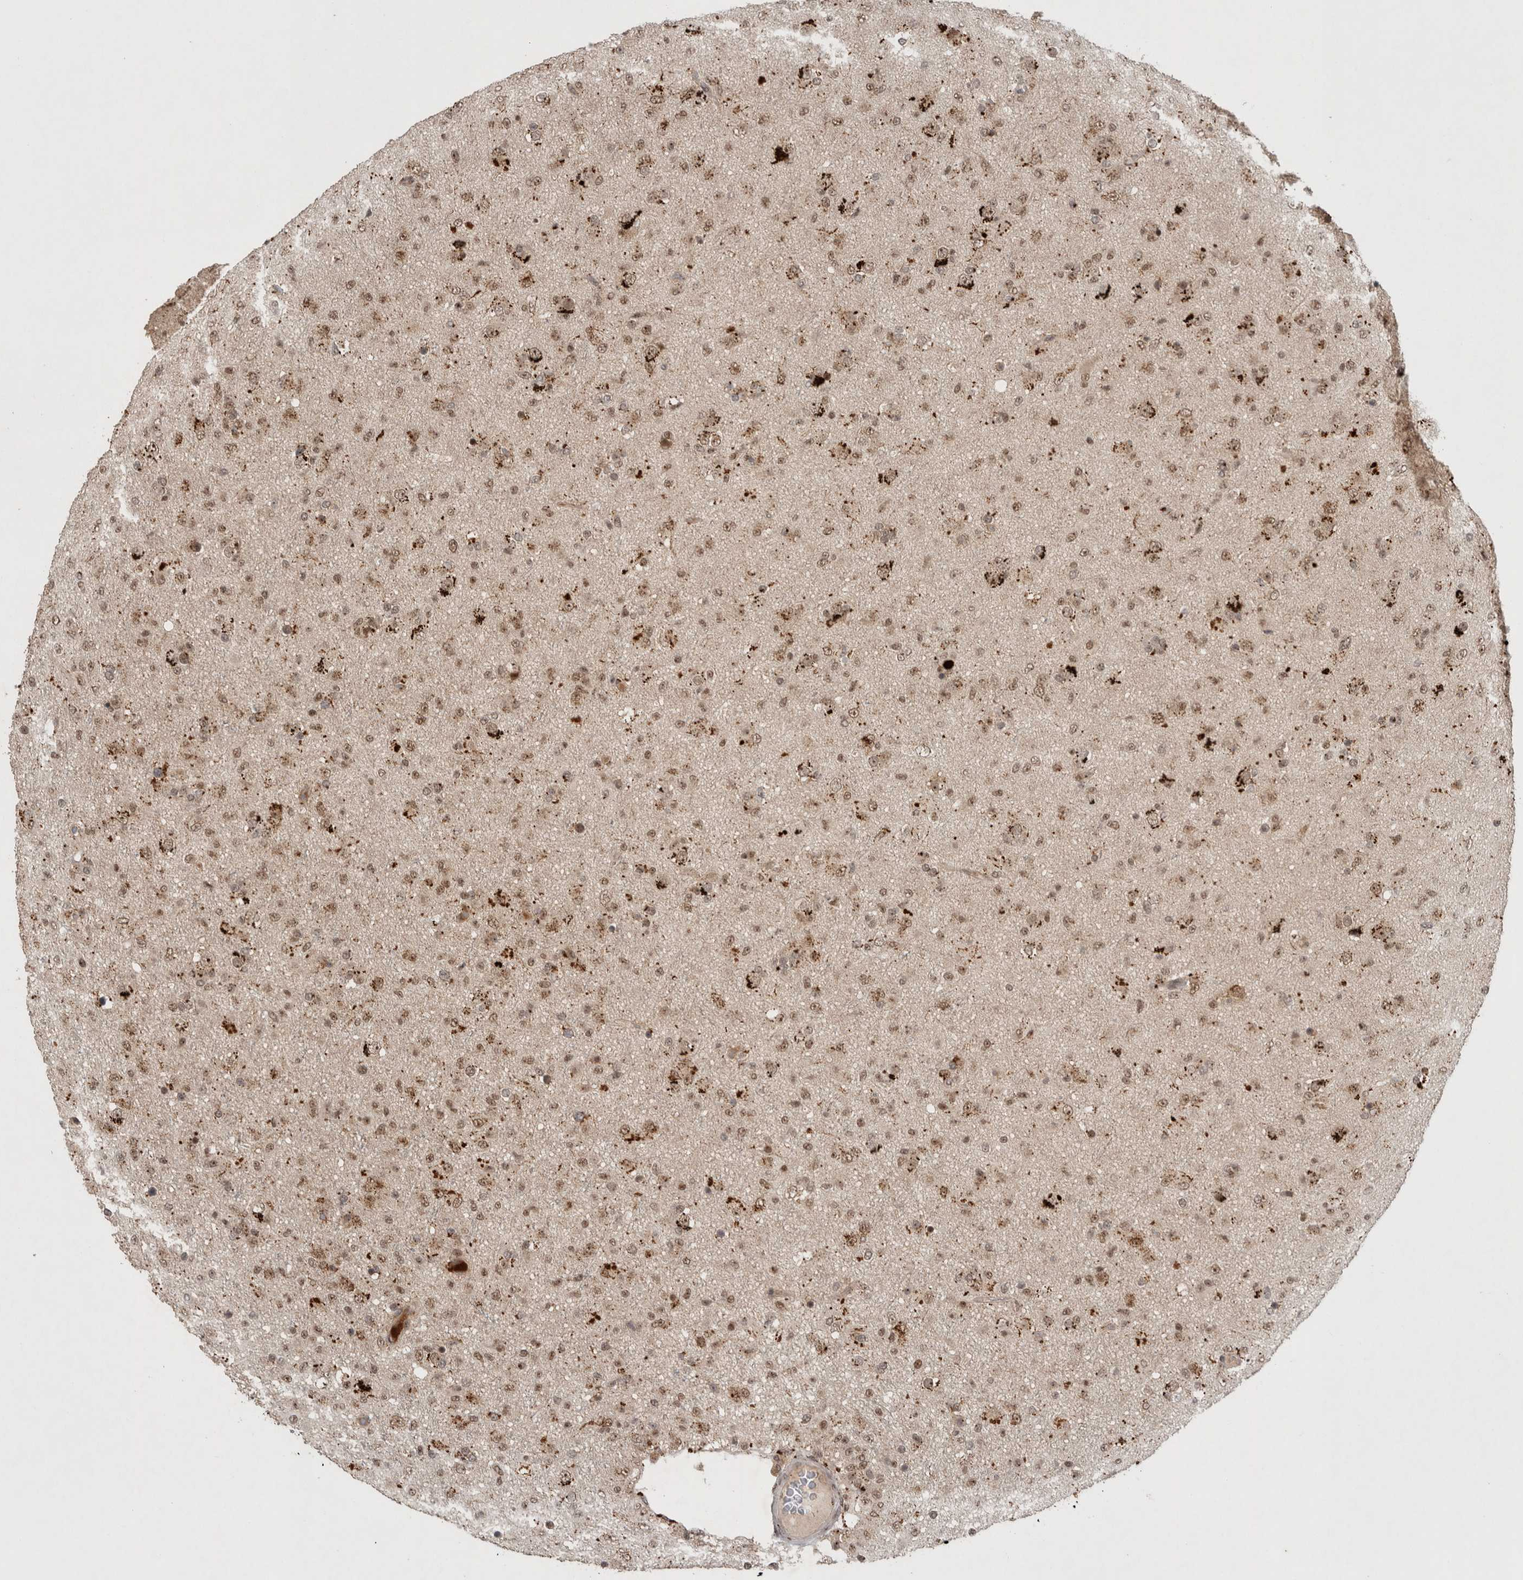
{"staining": {"intensity": "weak", "quantity": ">75%", "location": "nuclear"}, "tissue": "glioma", "cell_type": "Tumor cells", "image_type": "cancer", "snomed": [{"axis": "morphology", "description": "Glioma, malignant, Low grade"}, {"axis": "topography", "description": "Brain"}], "caption": "The image displays immunohistochemical staining of glioma. There is weak nuclear expression is identified in about >75% of tumor cells.", "gene": "MPHOSPH6", "patient": {"sex": "male", "age": 65}}